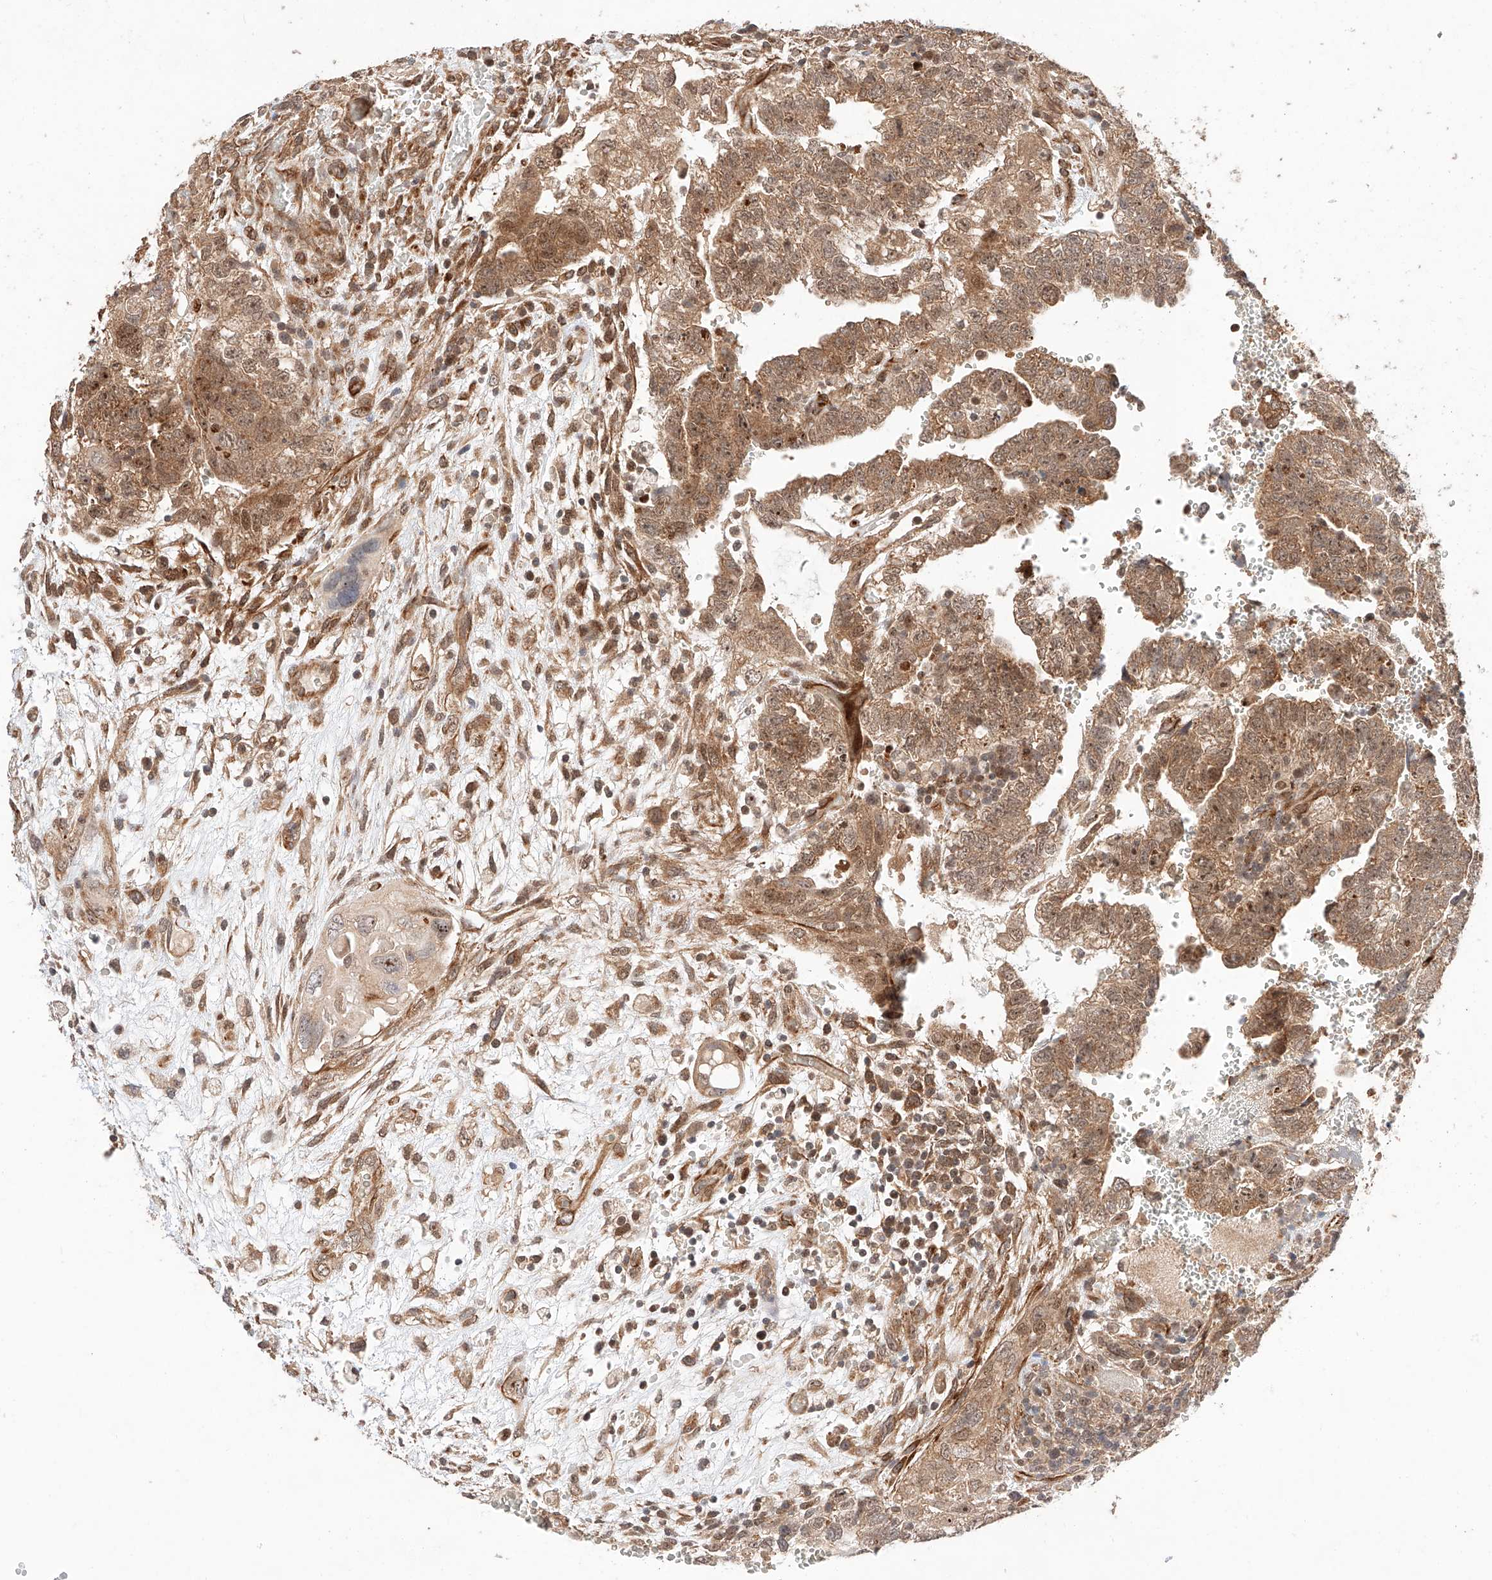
{"staining": {"intensity": "moderate", "quantity": ">75%", "location": "cytoplasmic/membranous,nuclear"}, "tissue": "testis cancer", "cell_type": "Tumor cells", "image_type": "cancer", "snomed": [{"axis": "morphology", "description": "Carcinoma, Embryonal, NOS"}, {"axis": "topography", "description": "Testis"}], "caption": "An image of human testis cancer (embryonal carcinoma) stained for a protein displays moderate cytoplasmic/membranous and nuclear brown staining in tumor cells. The staining is performed using DAB (3,3'-diaminobenzidine) brown chromogen to label protein expression. The nuclei are counter-stained blue using hematoxylin.", "gene": "RAB23", "patient": {"sex": "male", "age": 37}}